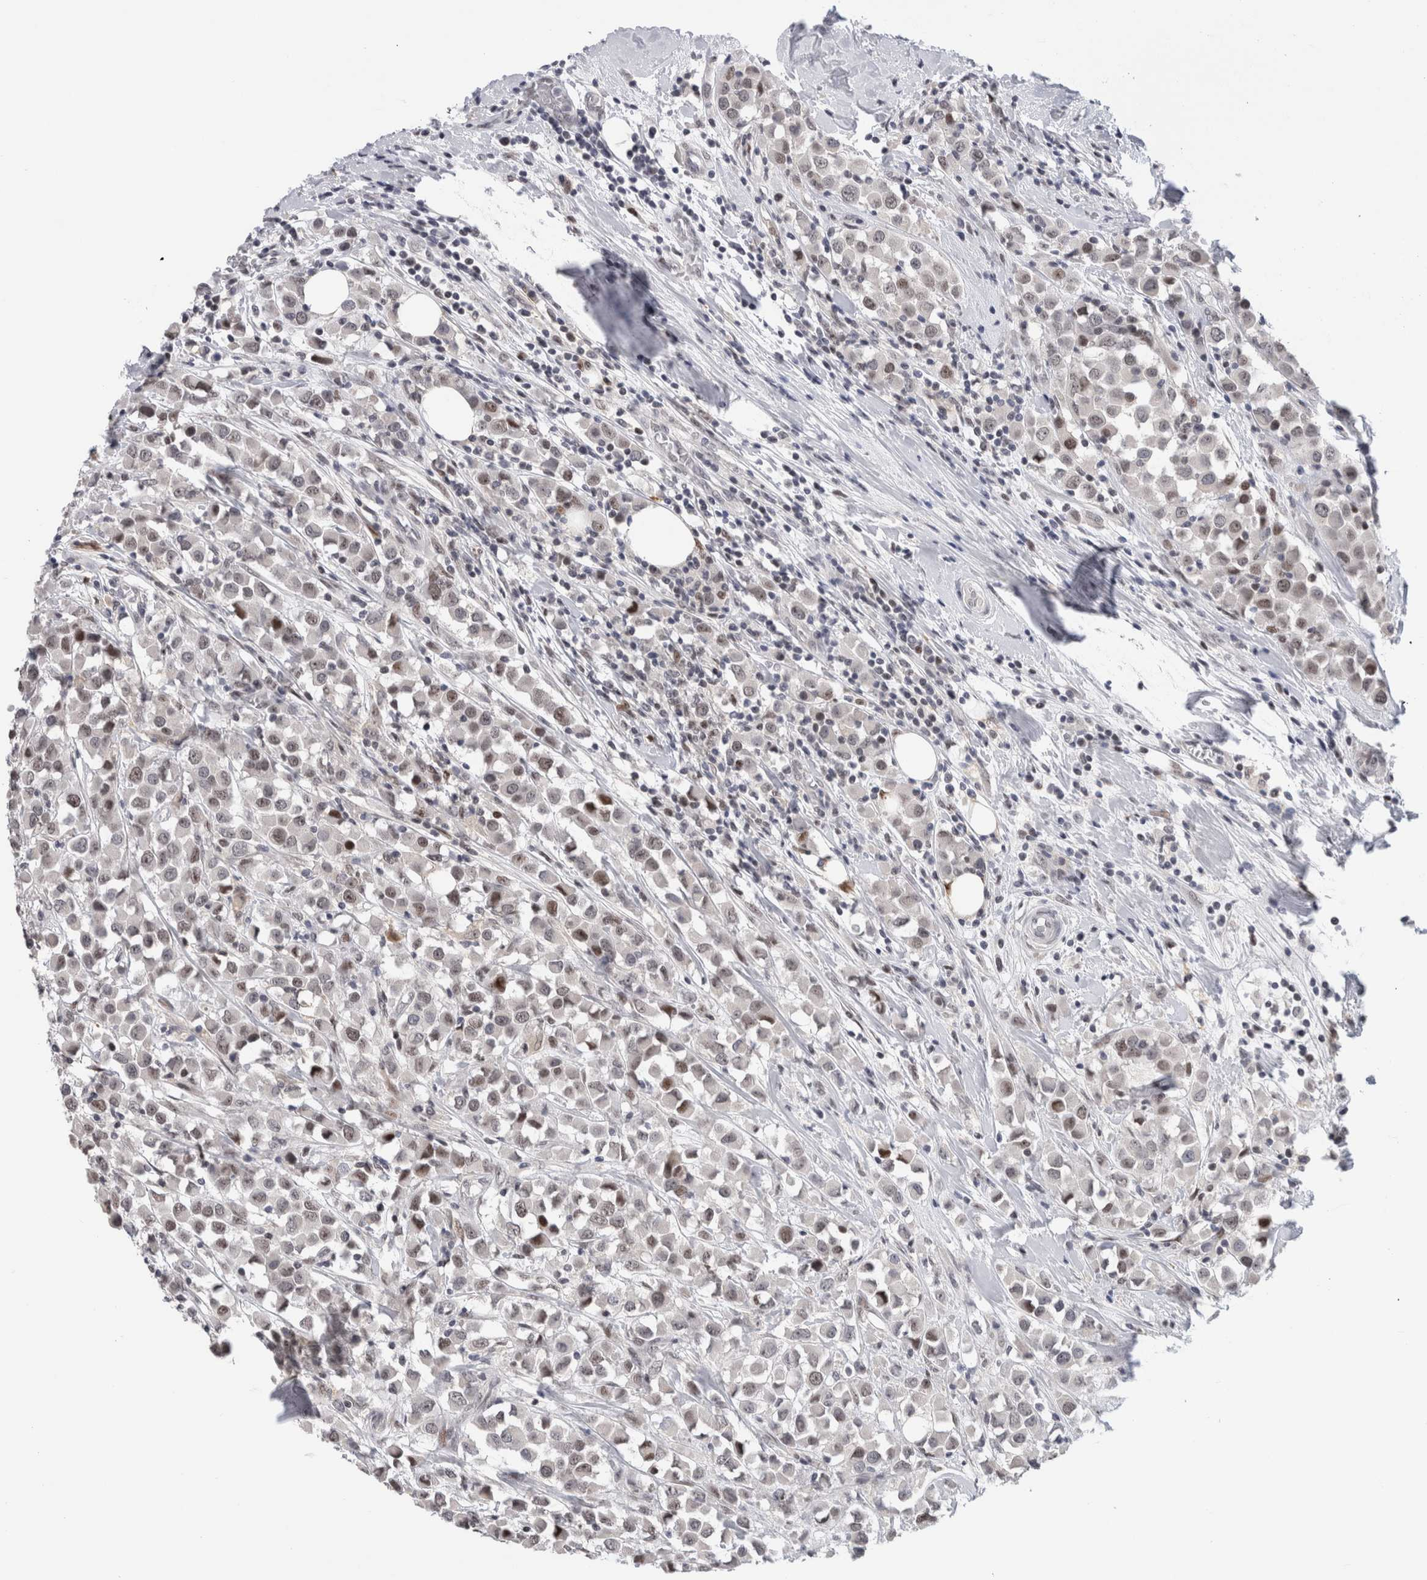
{"staining": {"intensity": "weak", "quantity": "<25%", "location": "nuclear"}, "tissue": "breast cancer", "cell_type": "Tumor cells", "image_type": "cancer", "snomed": [{"axis": "morphology", "description": "Duct carcinoma"}, {"axis": "topography", "description": "Breast"}], "caption": "An IHC image of breast infiltrating ductal carcinoma is shown. There is no staining in tumor cells of breast infiltrating ductal carcinoma.", "gene": "ZNF521", "patient": {"sex": "female", "age": 61}}